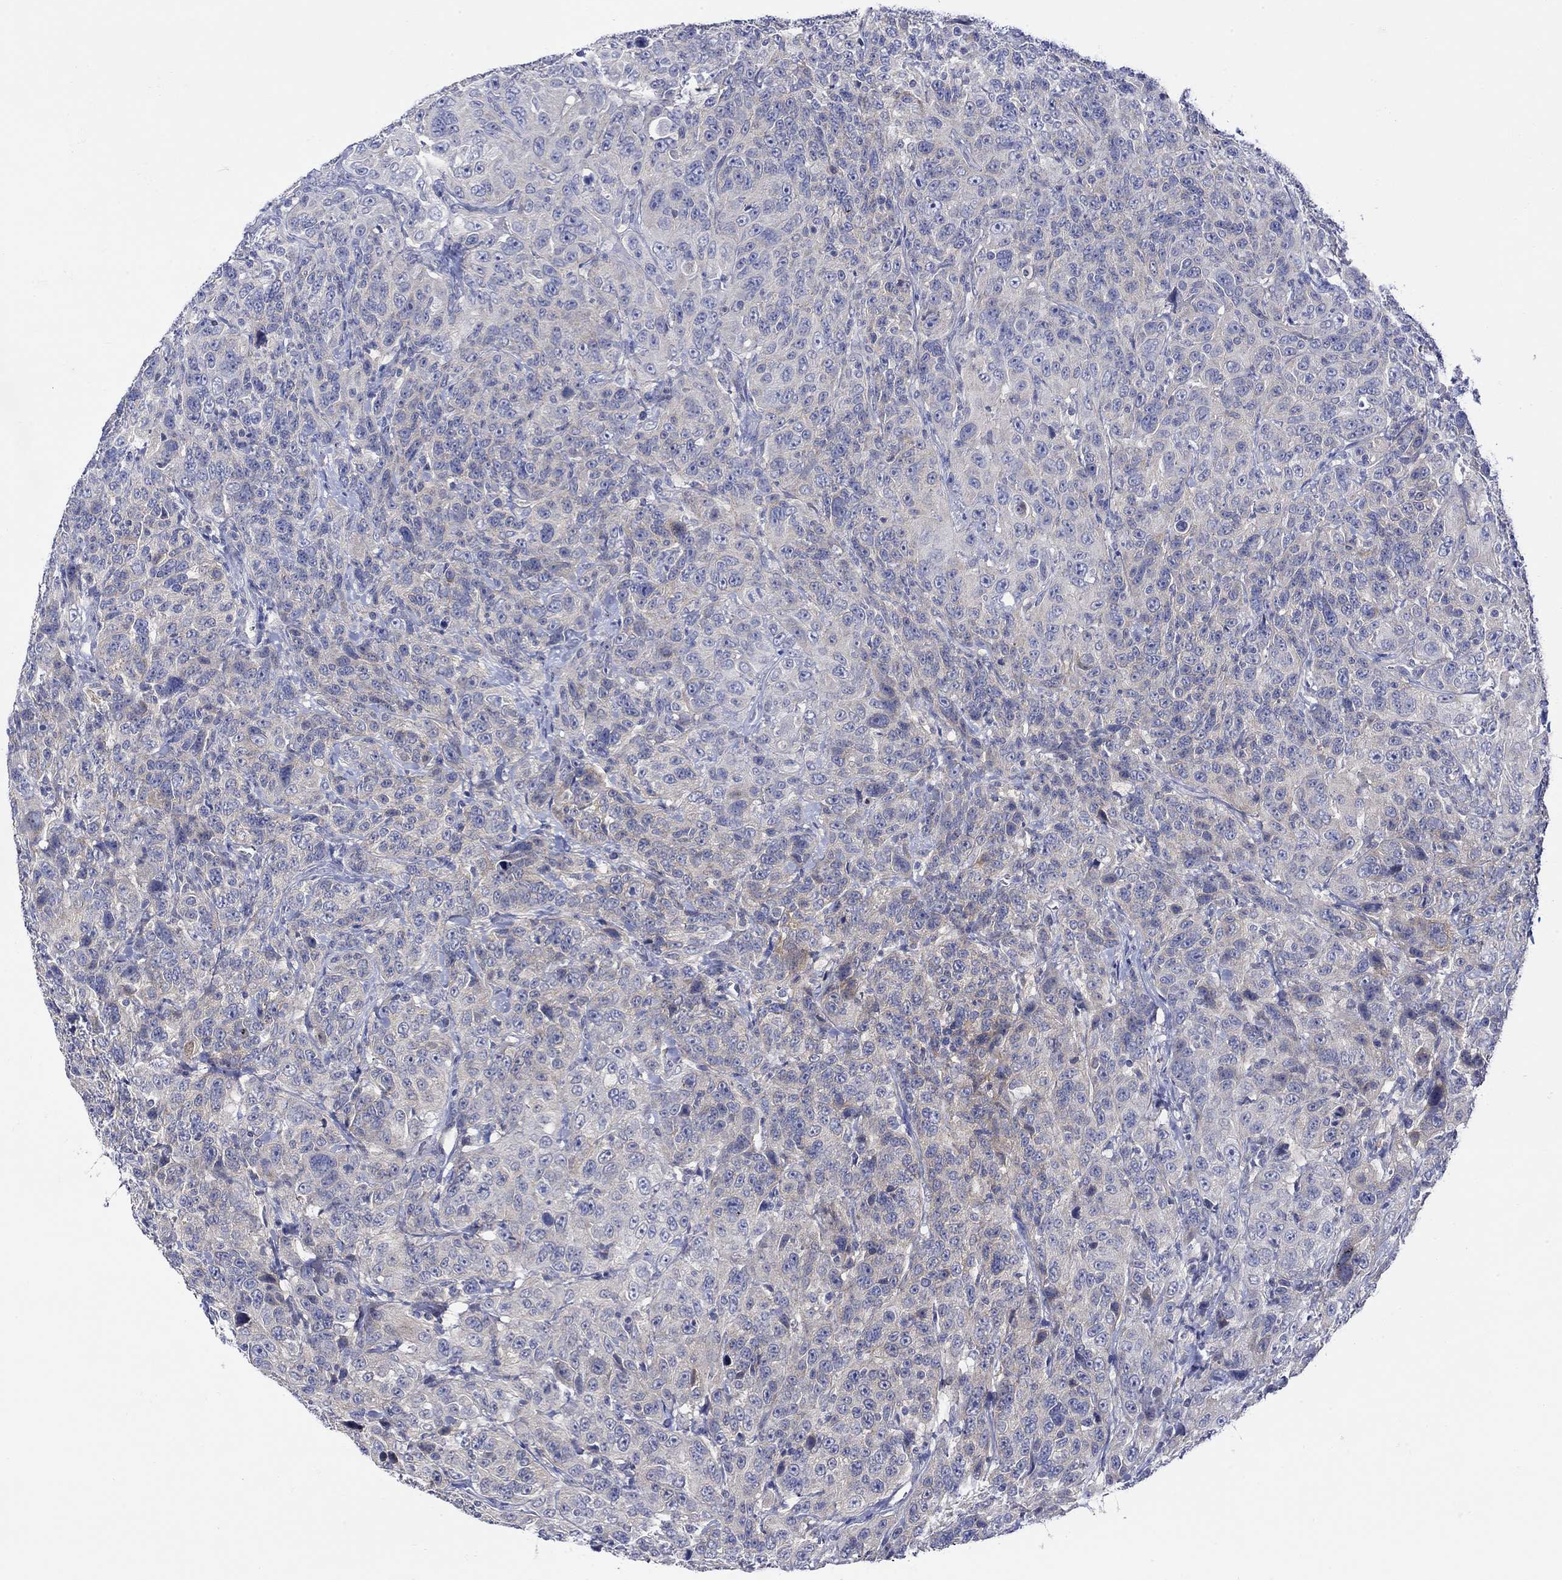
{"staining": {"intensity": "negative", "quantity": "none", "location": "none"}, "tissue": "urothelial cancer", "cell_type": "Tumor cells", "image_type": "cancer", "snomed": [{"axis": "morphology", "description": "Urothelial carcinoma, NOS"}, {"axis": "morphology", "description": "Urothelial carcinoma, High grade"}, {"axis": "topography", "description": "Urinary bladder"}], "caption": "This micrograph is of urothelial cancer stained with immunohistochemistry to label a protein in brown with the nuclei are counter-stained blue. There is no staining in tumor cells.", "gene": "MSI1", "patient": {"sex": "female", "age": 73}}